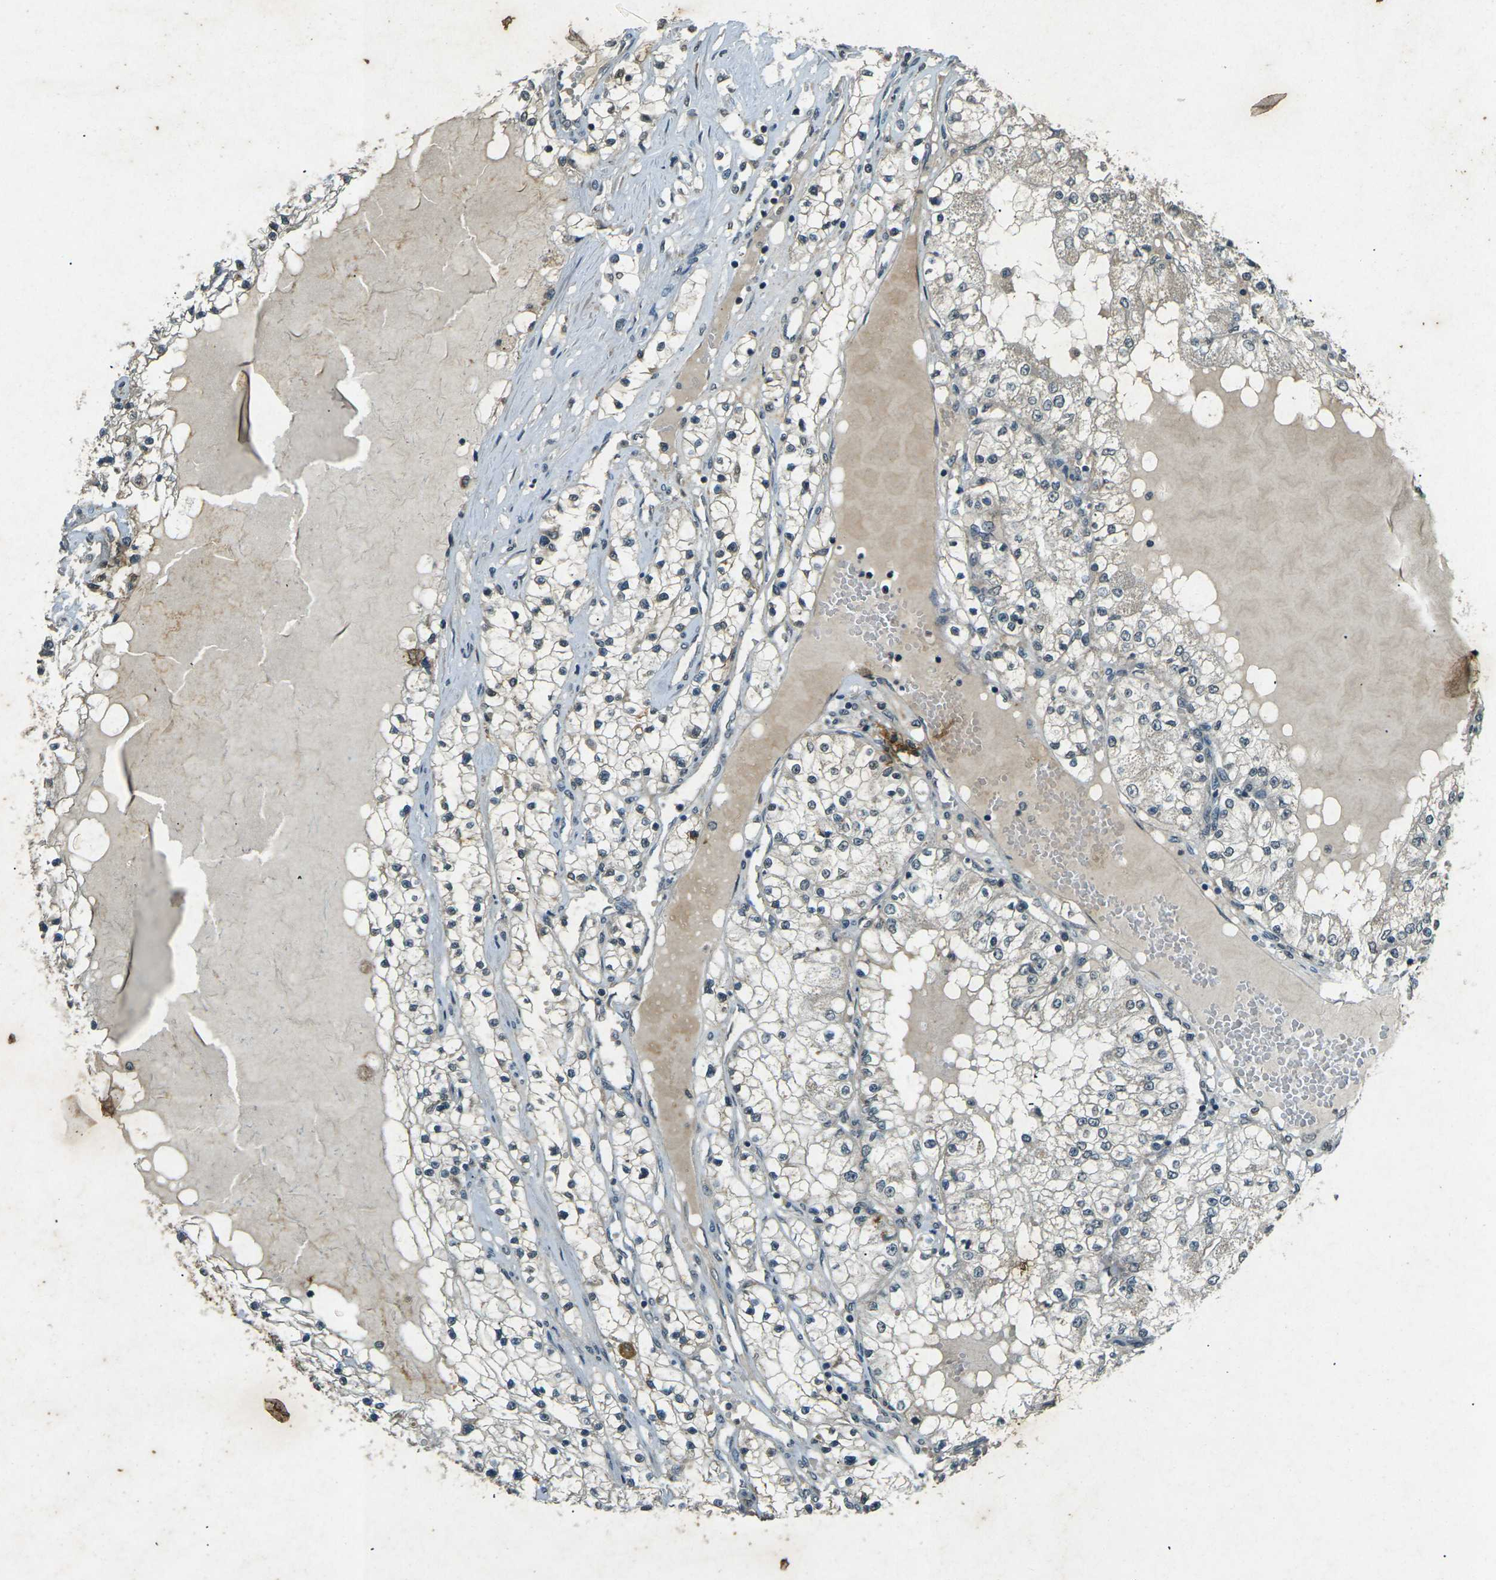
{"staining": {"intensity": "weak", "quantity": "<25%", "location": "cytoplasmic/membranous"}, "tissue": "renal cancer", "cell_type": "Tumor cells", "image_type": "cancer", "snomed": [{"axis": "morphology", "description": "Adenocarcinoma, NOS"}, {"axis": "topography", "description": "Kidney"}], "caption": "Immunohistochemistry image of neoplastic tissue: human renal cancer stained with DAB demonstrates no significant protein expression in tumor cells.", "gene": "PDE2A", "patient": {"sex": "male", "age": 68}}